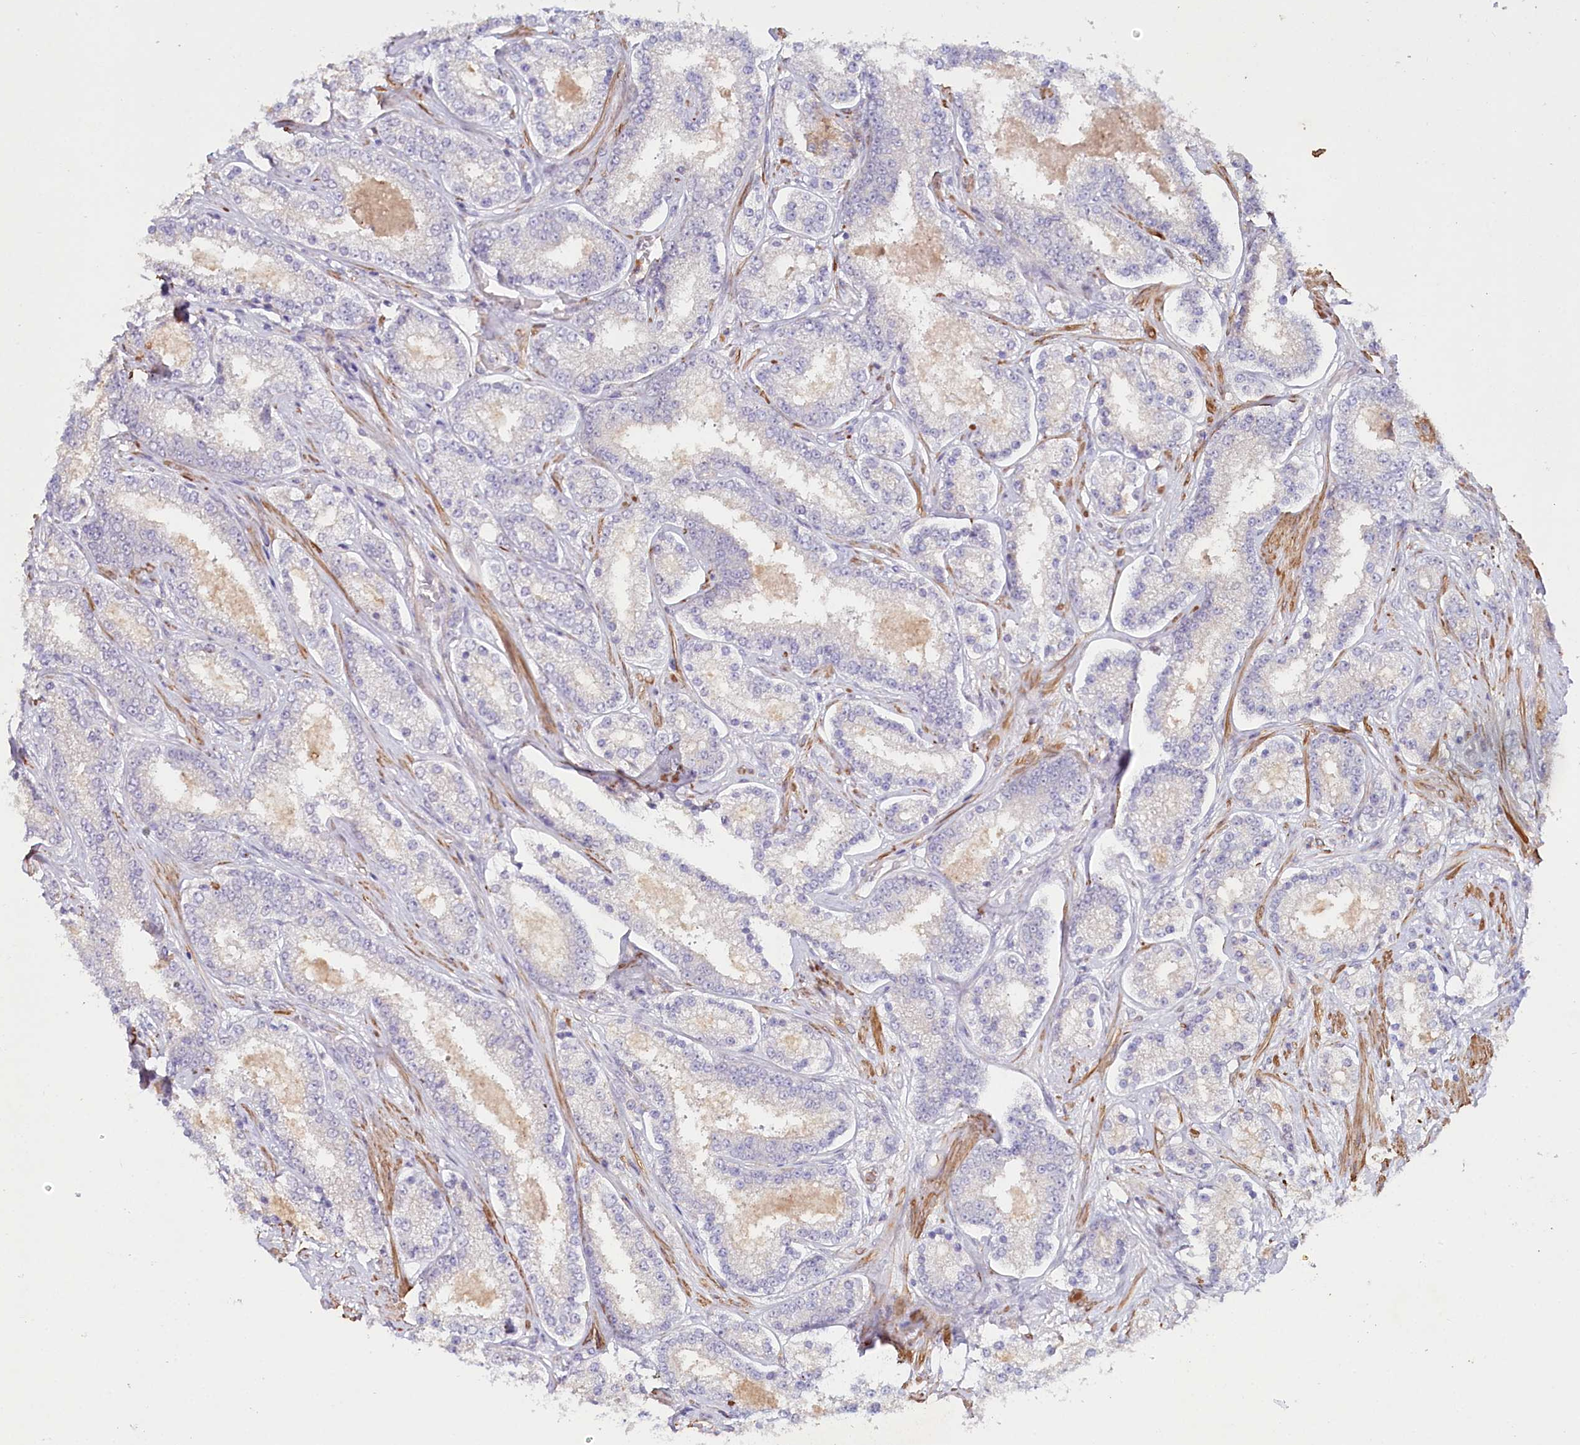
{"staining": {"intensity": "negative", "quantity": "none", "location": "none"}, "tissue": "prostate cancer", "cell_type": "Tumor cells", "image_type": "cancer", "snomed": [{"axis": "morphology", "description": "Normal tissue, NOS"}, {"axis": "morphology", "description": "Adenocarcinoma, High grade"}, {"axis": "topography", "description": "Prostate"}], "caption": "Immunohistochemistry (IHC) image of human prostate cancer stained for a protein (brown), which exhibits no staining in tumor cells.", "gene": "ALDH3B1", "patient": {"sex": "male", "age": 83}}